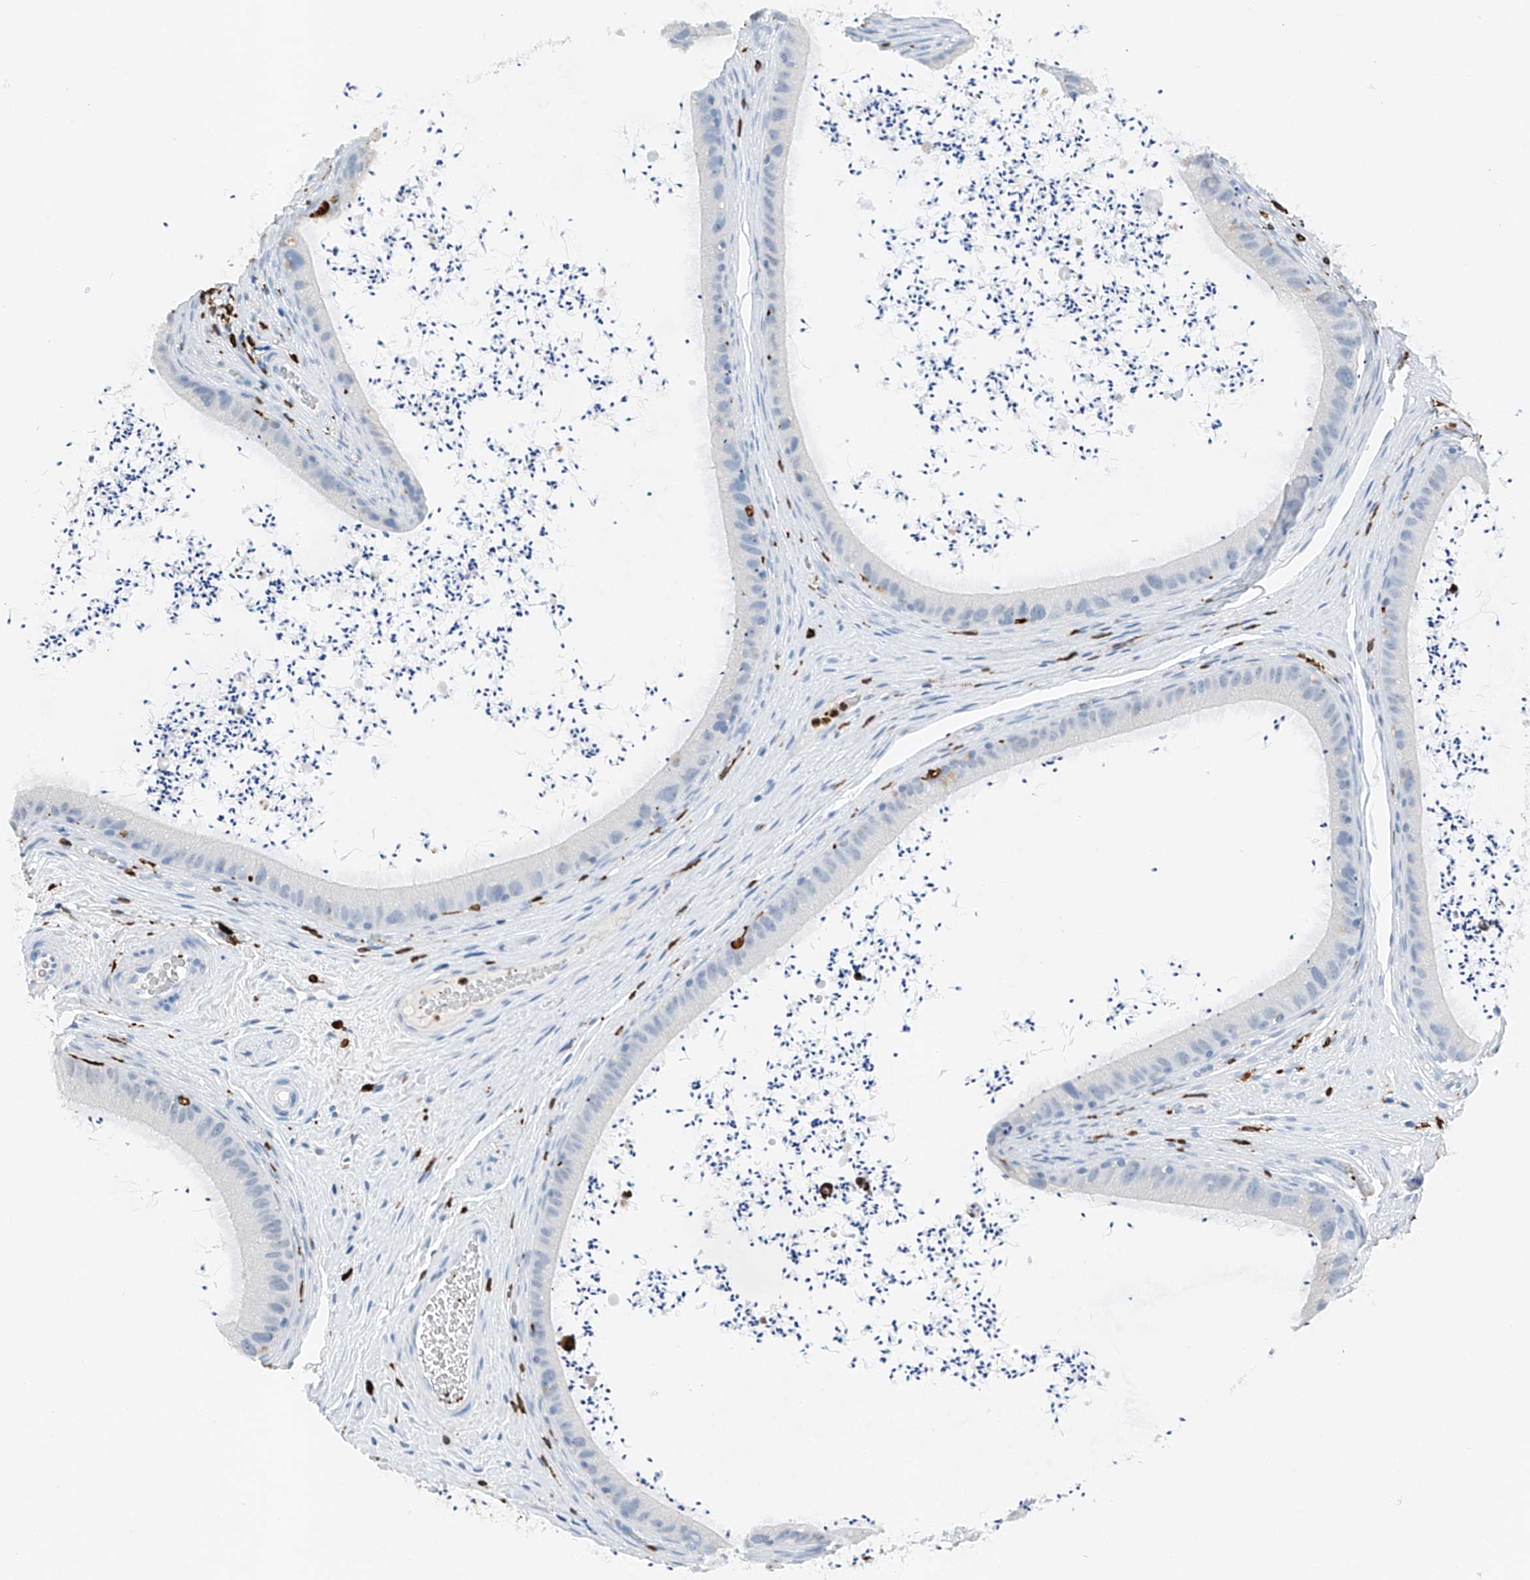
{"staining": {"intensity": "negative", "quantity": "none", "location": "none"}, "tissue": "epididymis", "cell_type": "Glandular cells", "image_type": "normal", "snomed": [{"axis": "morphology", "description": "Normal tissue, NOS"}, {"axis": "topography", "description": "Epididymis, spermatic cord, NOS"}], "caption": "The photomicrograph shows no staining of glandular cells in unremarkable epididymis. The staining was performed using DAB to visualize the protein expression in brown, while the nuclei were stained in blue with hematoxylin (Magnification: 20x).", "gene": "TBXAS1", "patient": {"sex": "male", "age": 50}}